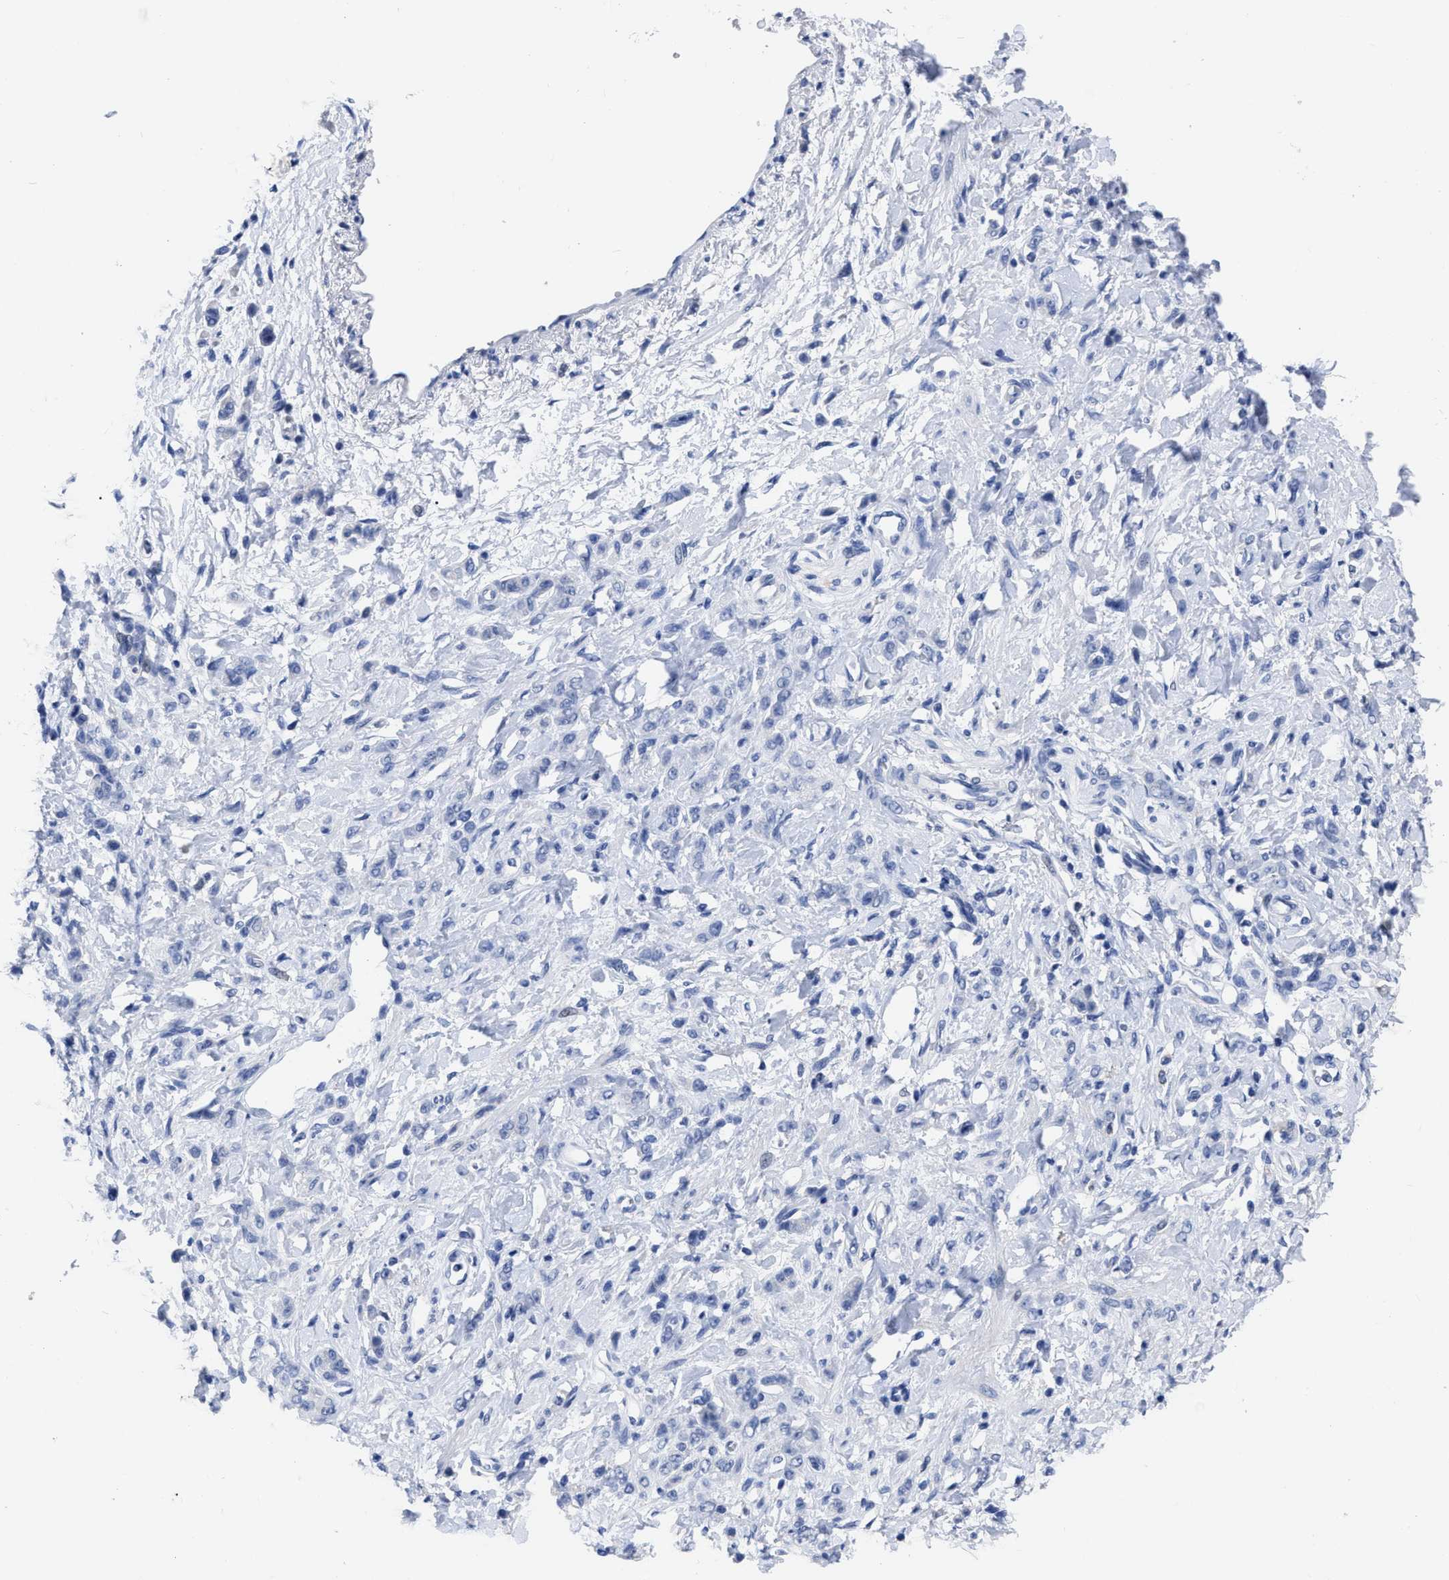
{"staining": {"intensity": "negative", "quantity": "none", "location": "none"}, "tissue": "stomach cancer", "cell_type": "Tumor cells", "image_type": "cancer", "snomed": [{"axis": "morphology", "description": "Normal tissue, NOS"}, {"axis": "morphology", "description": "Adenocarcinoma, NOS"}, {"axis": "topography", "description": "Stomach"}], "caption": "Protein analysis of stomach cancer (adenocarcinoma) reveals no significant positivity in tumor cells.", "gene": "ANXA13", "patient": {"sex": "male", "age": 82}}